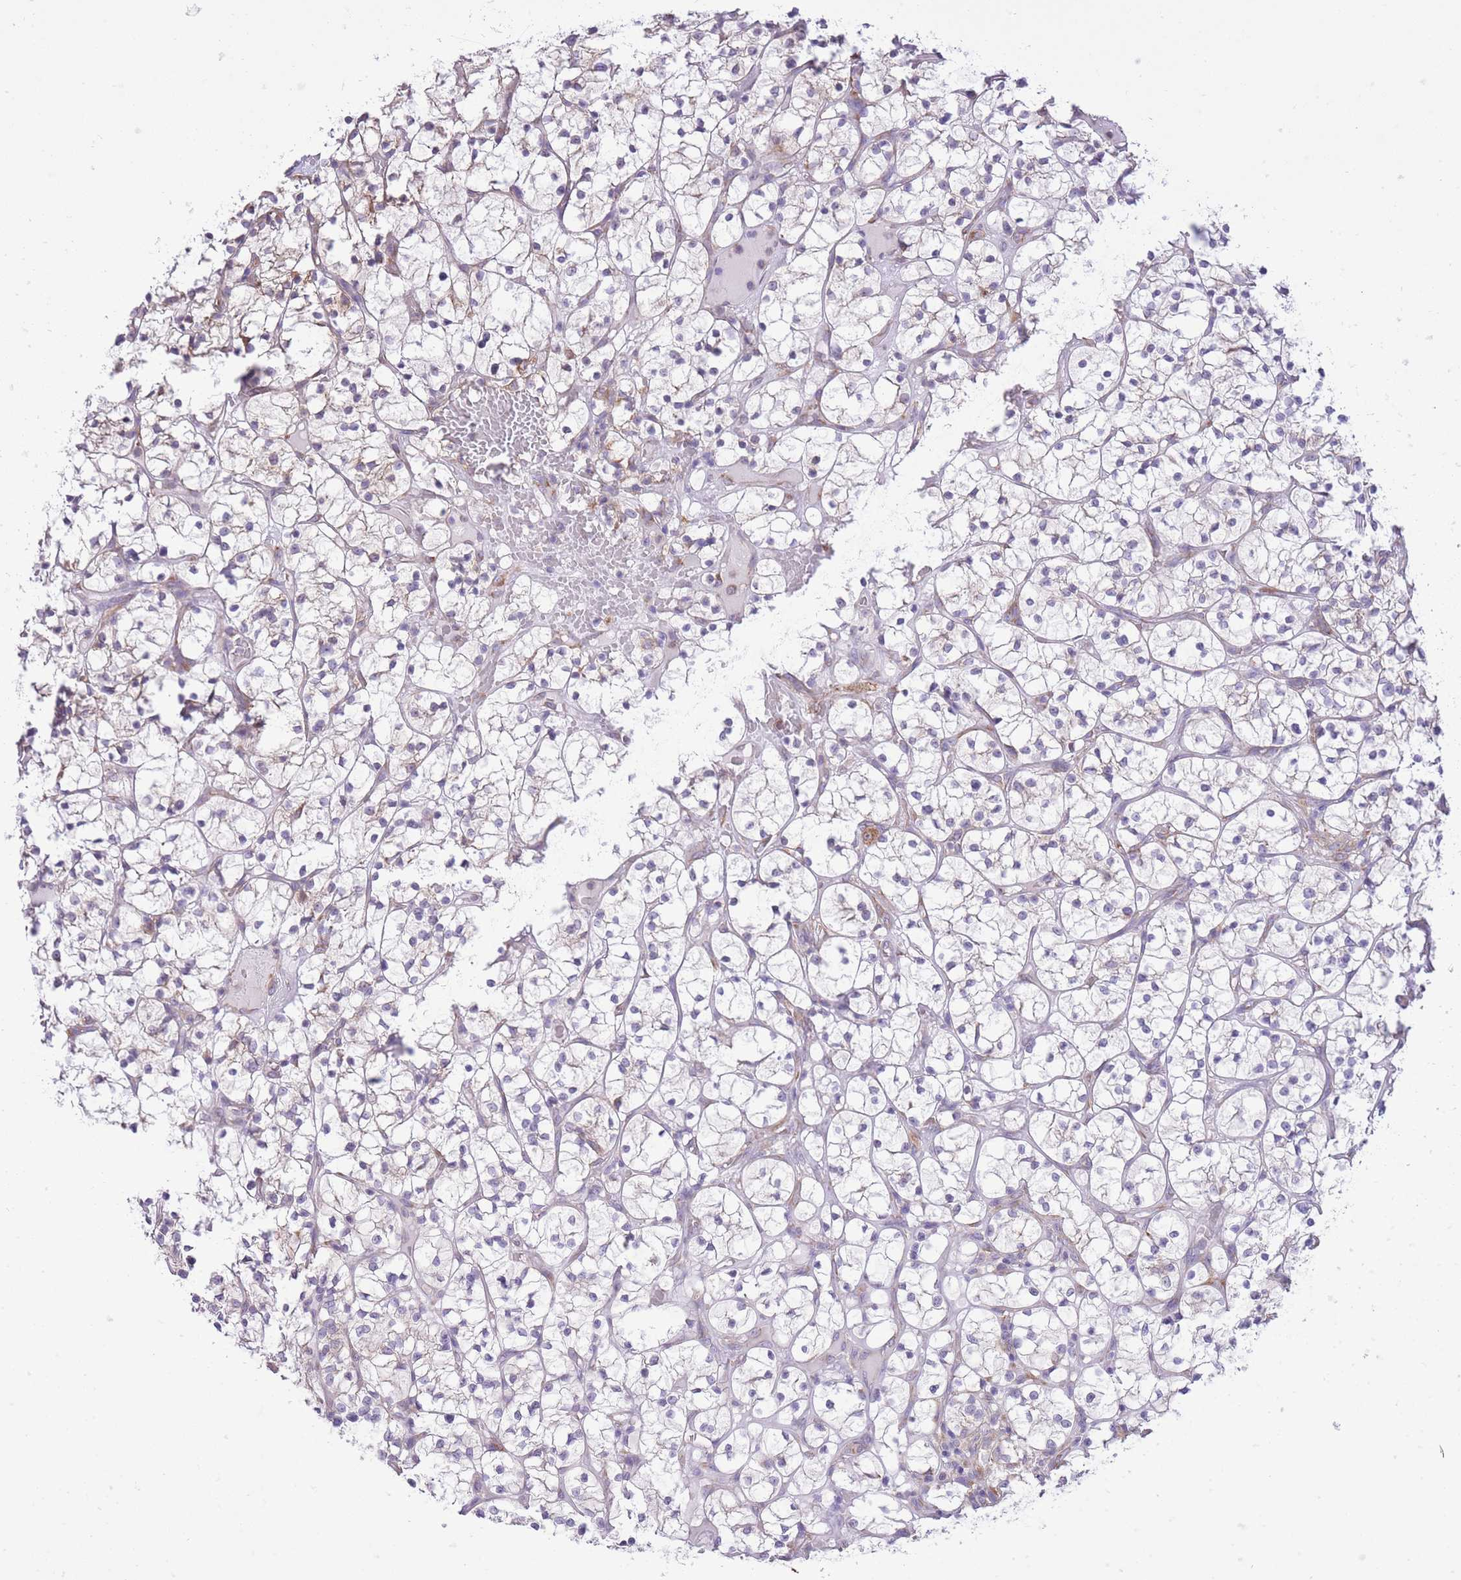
{"staining": {"intensity": "negative", "quantity": "none", "location": "none"}, "tissue": "renal cancer", "cell_type": "Tumor cells", "image_type": "cancer", "snomed": [{"axis": "morphology", "description": "Adenocarcinoma, NOS"}, {"axis": "topography", "description": "Kidney"}], "caption": "IHC image of renal cancer stained for a protein (brown), which displays no staining in tumor cells.", "gene": "ZNF501", "patient": {"sex": "female", "age": 64}}